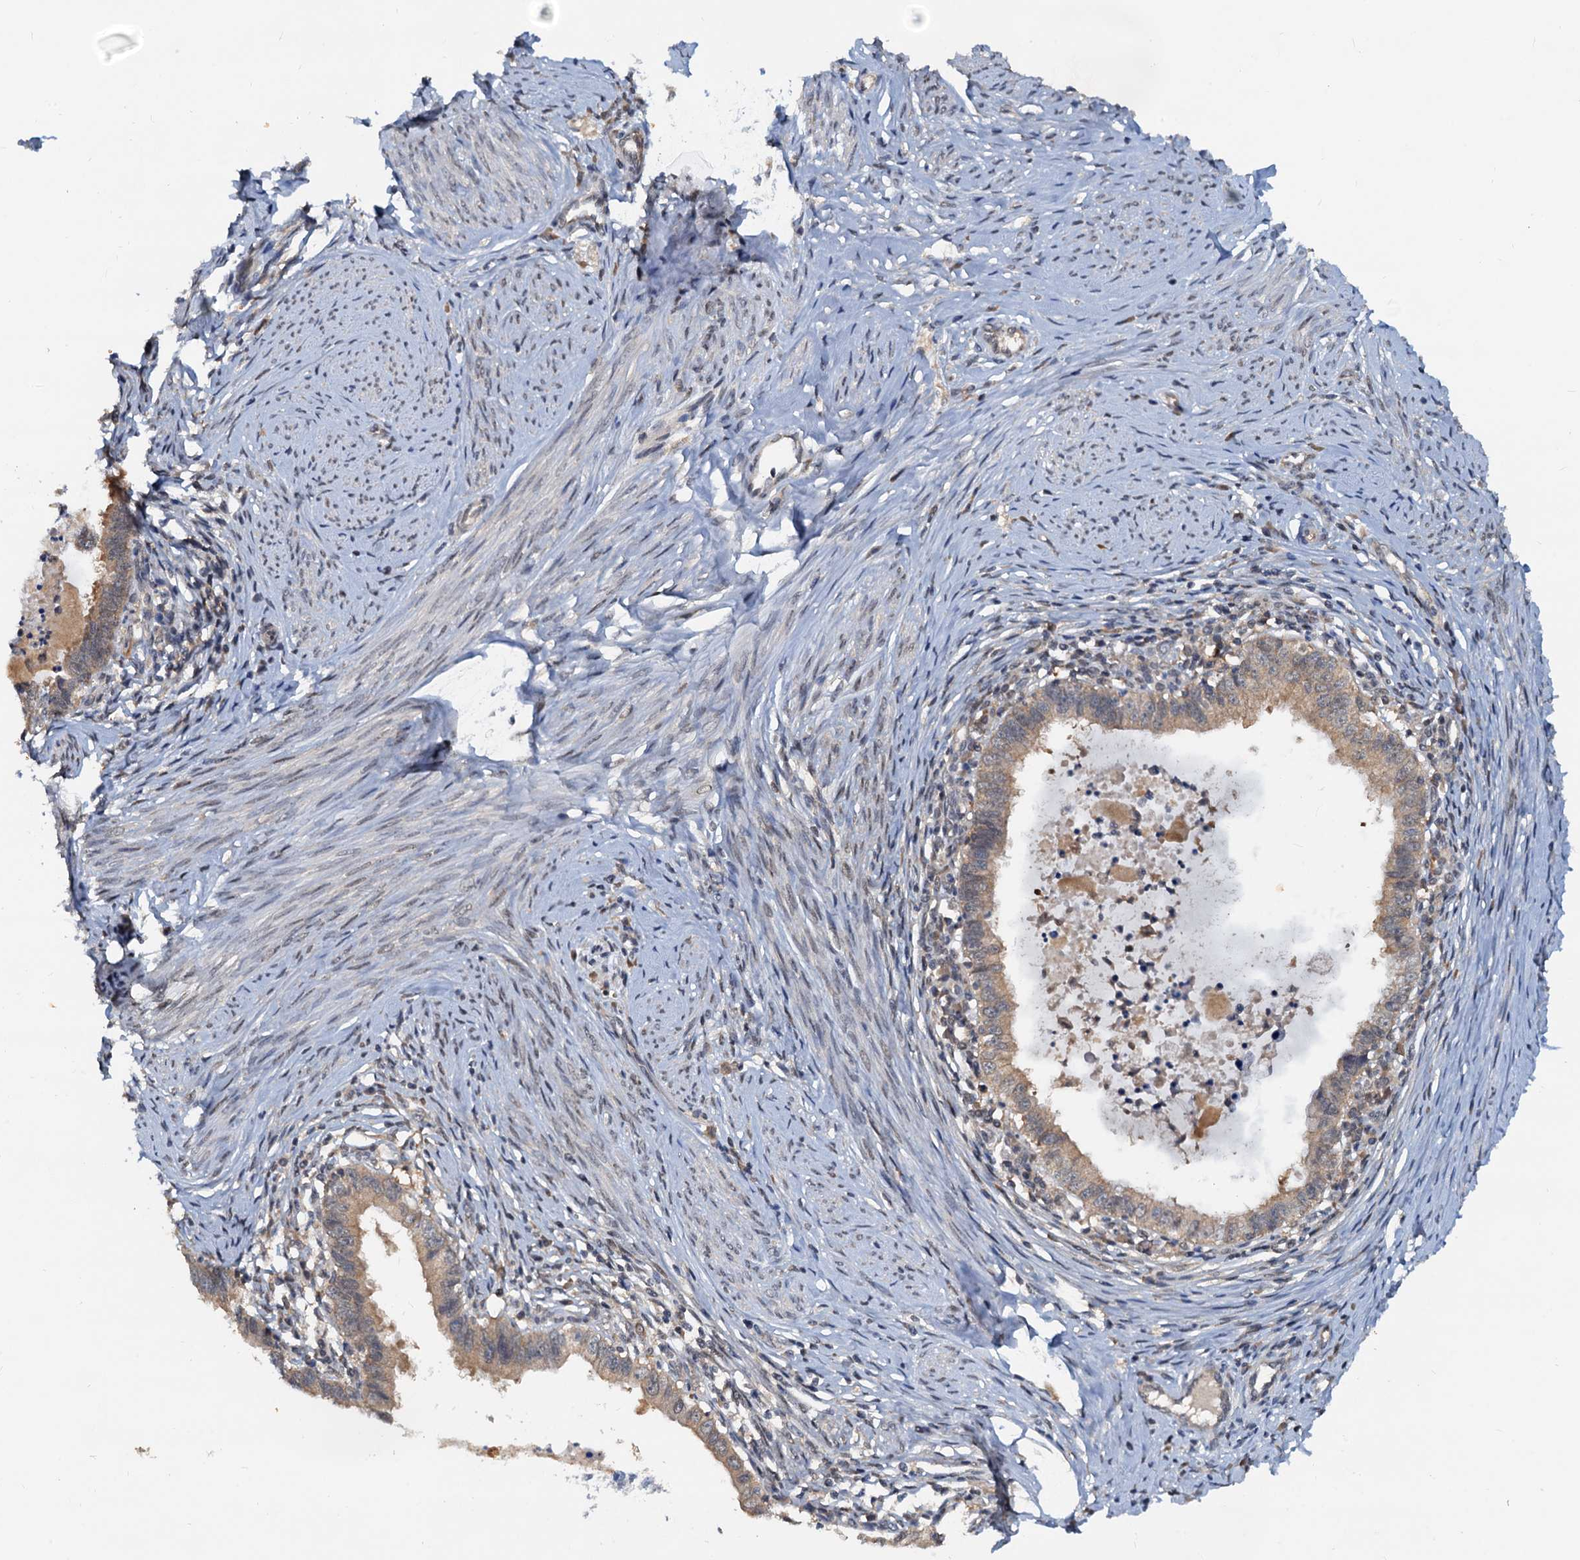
{"staining": {"intensity": "weak", "quantity": ">75%", "location": "cytoplasmic/membranous"}, "tissue": "cervical cancer", "cell_type": "Tumor cells", "image_type": "cancer", "snomed": [{"axis": "morphology", "description": "Adenocarcinoma, NOS"}, {"axis": "topography", "description": "Cervix"}], "caption": "Protein expression analysis of cervical adenocarcinoma demonstrates weak cytoplasmic/membranous staining in approximately >75% of tumor cells. Nuclei are stained in blue.", "gene": "PTGES3", "patient": {"sex": "female", "age": 36}}